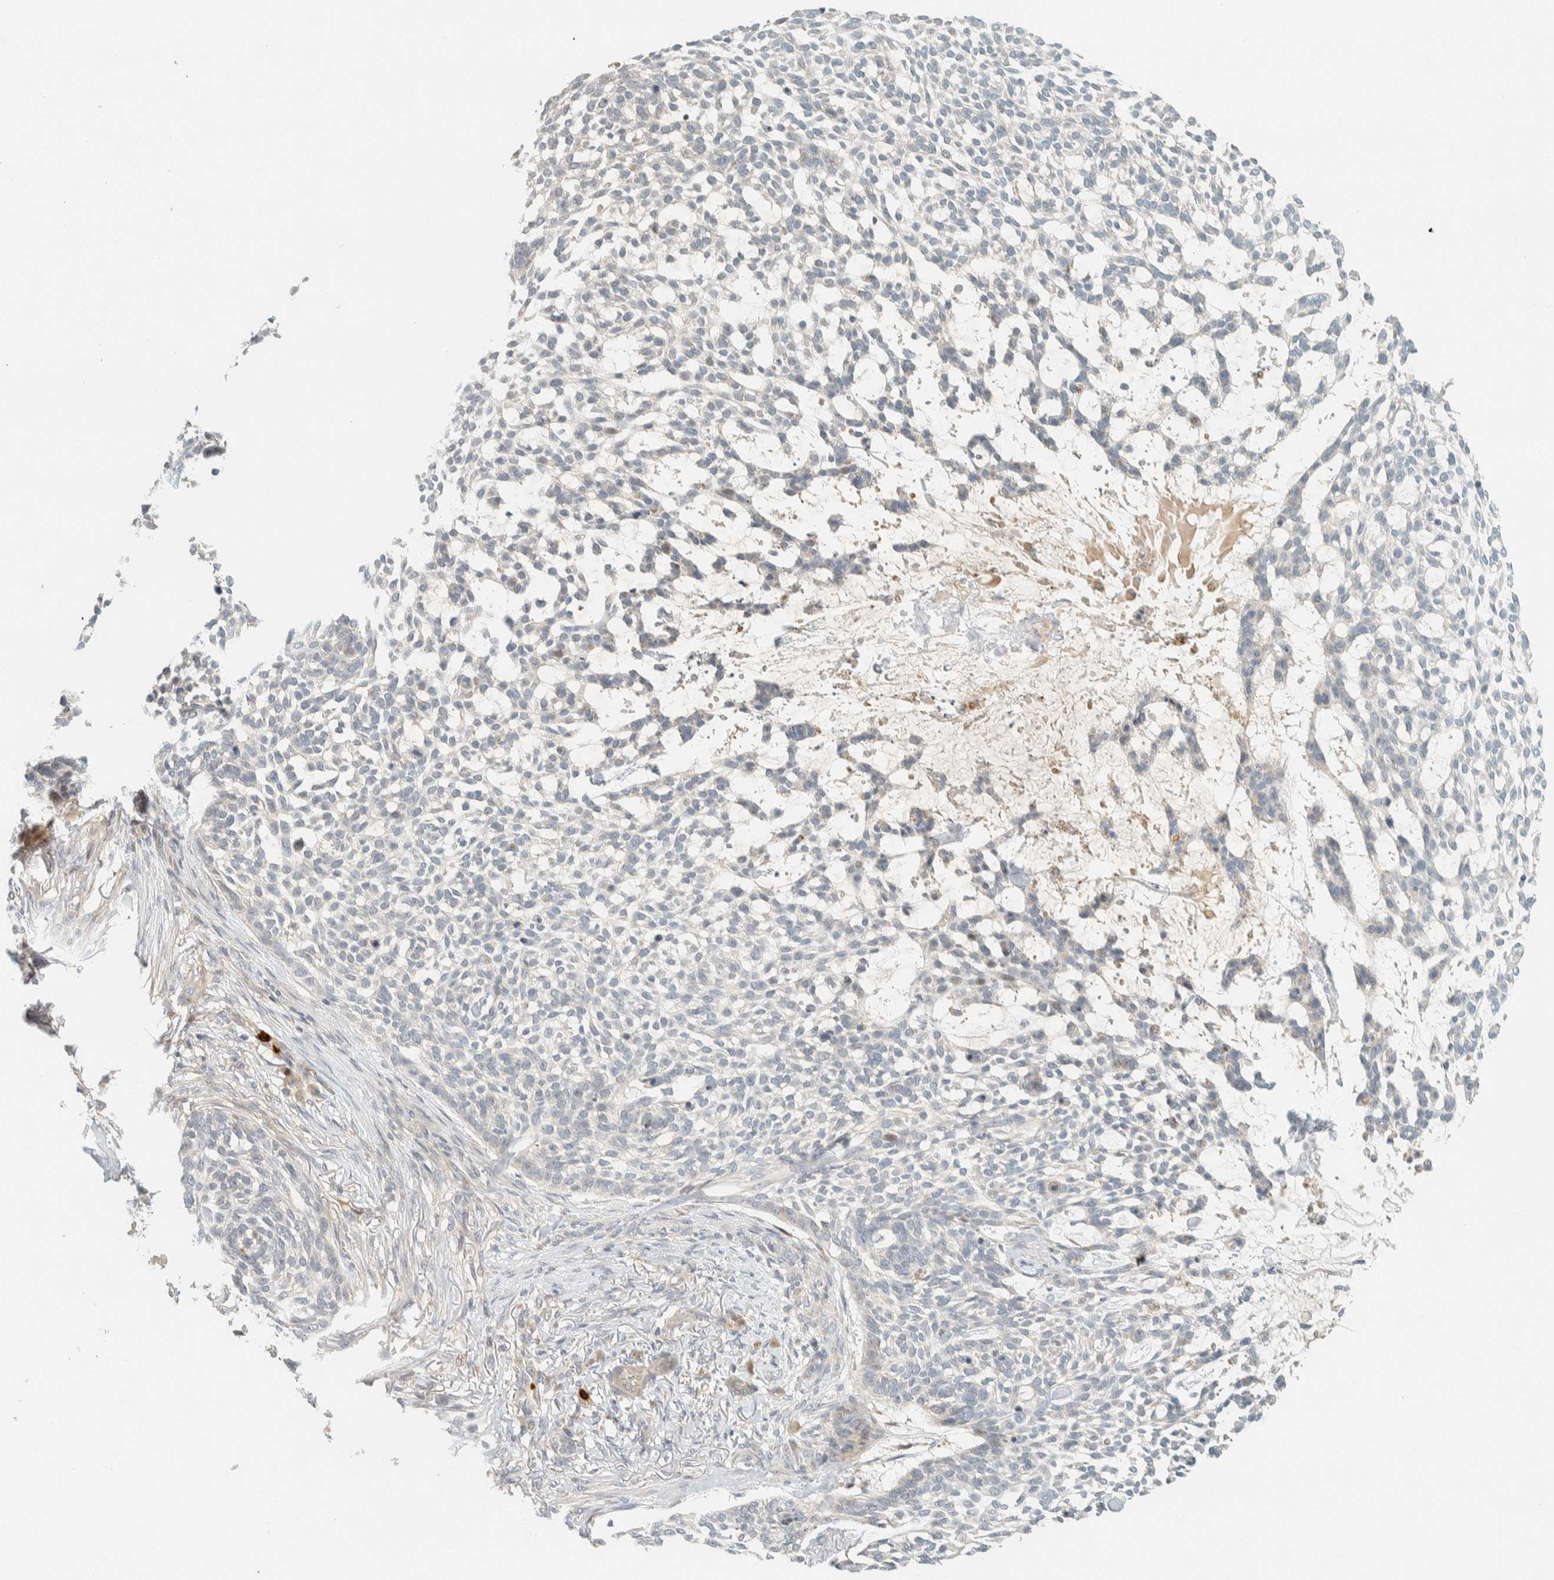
{"staining": {"intensity": "negative", "quantity": "none", "location": "none"}, "tissue": "skin cancer", "cell_type": "Tumor cells", "image_type": "cancer", "snomed": [{"axis": "morphology", "description": "Basal cell carcinoma"}, {"axis": "topography", "description": "Skin"}], "caption": "Image shows no significant protein positivity in tumor cells of skin basal cell carcinoma.", "gene": "CCDC171", "patient": {"sex": "female", "age": 64}}